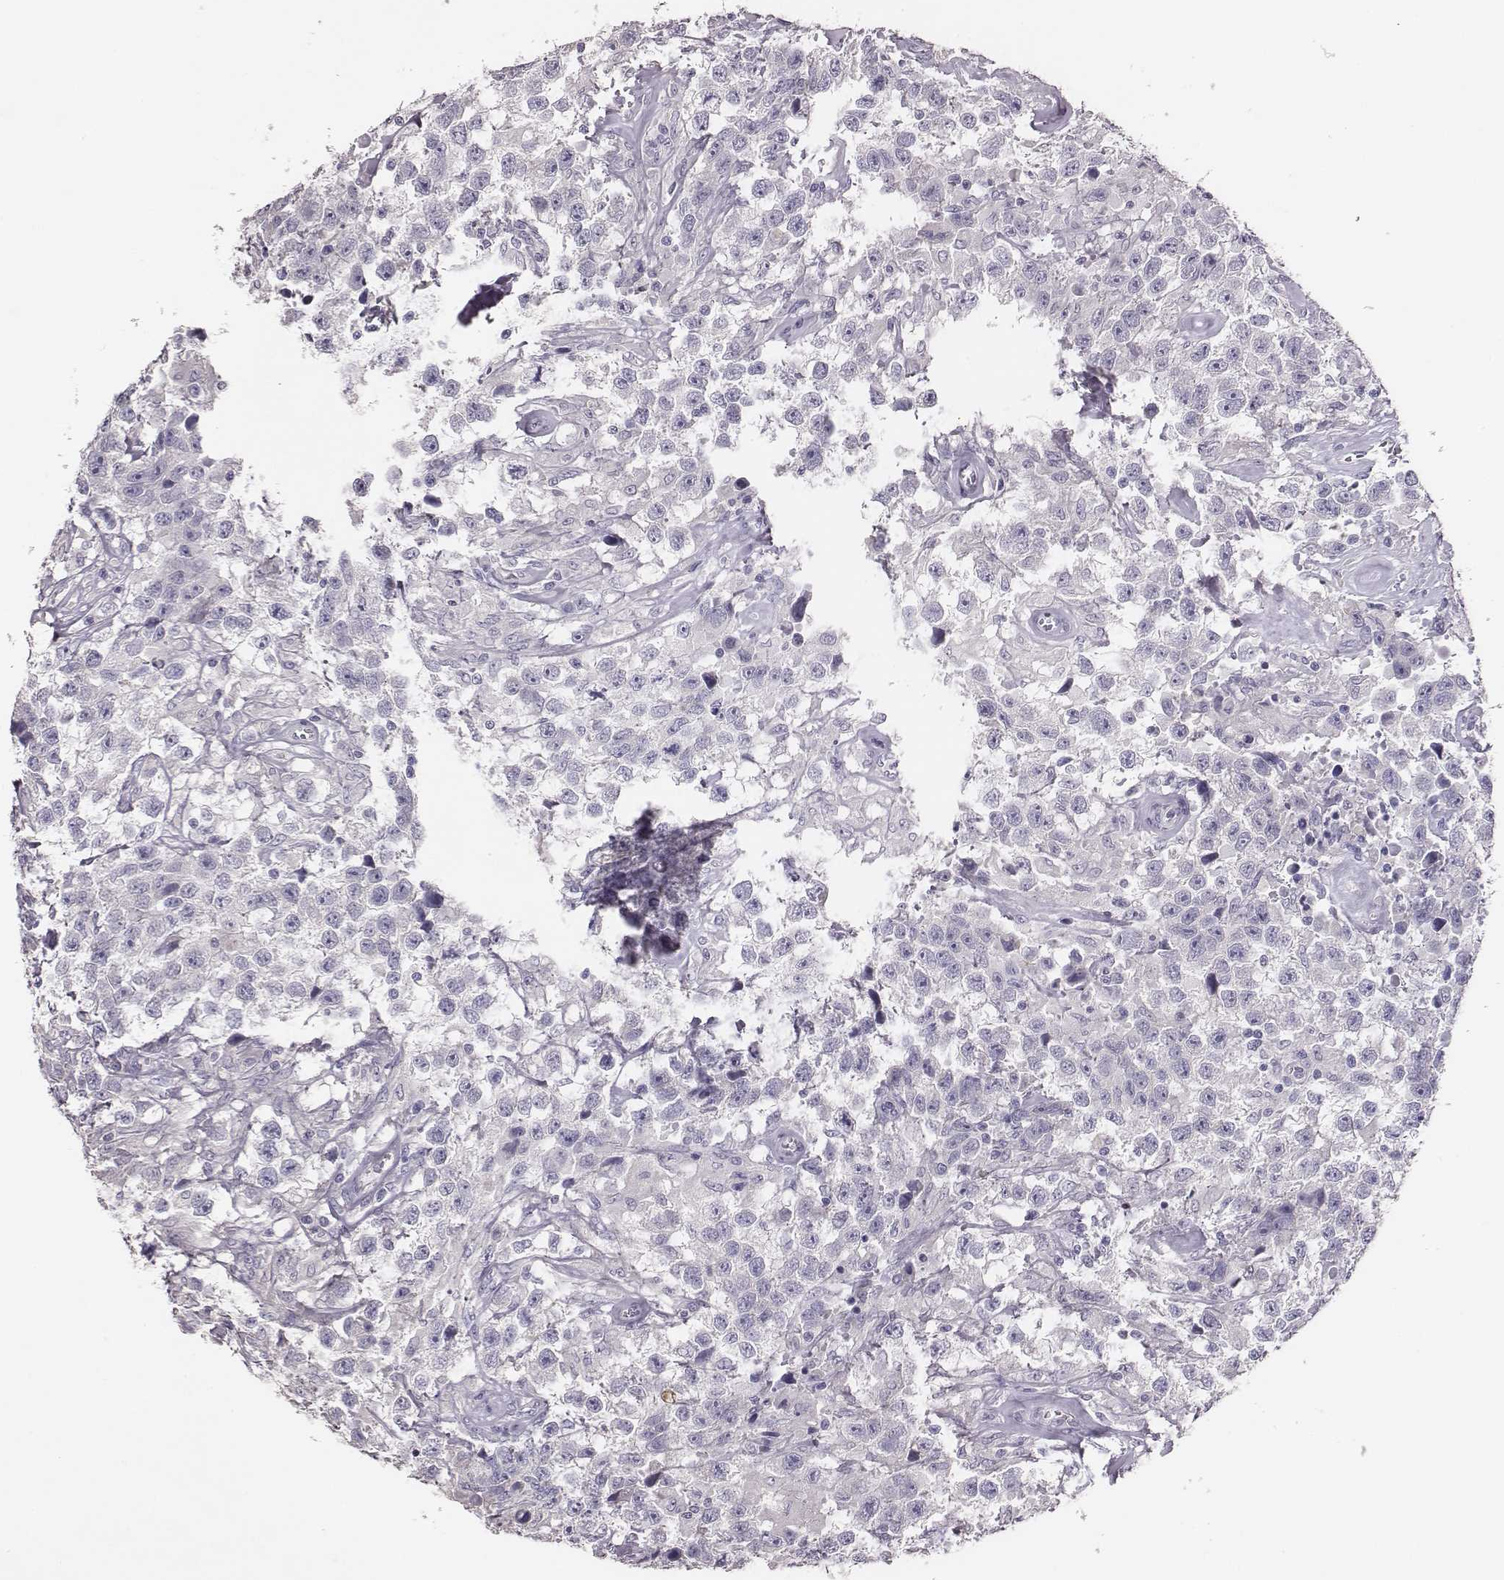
{"staining": {"intensity": "negative", "quantity": "none", "location": "none"}, "tissue": "testis cancer", "cell_type": "Tumor cells", "image_type": "cancer", "snomed": [{"axis": "morphology", "description": "Seminoma, NOS"}, {"axis": "topography", "description": "Testis"}], "caption": "Tumor cells are negative for protein expression in human seminoma (testis).", "gene": "P2RY10", "patient": {"sex": "male", "age": 43}}